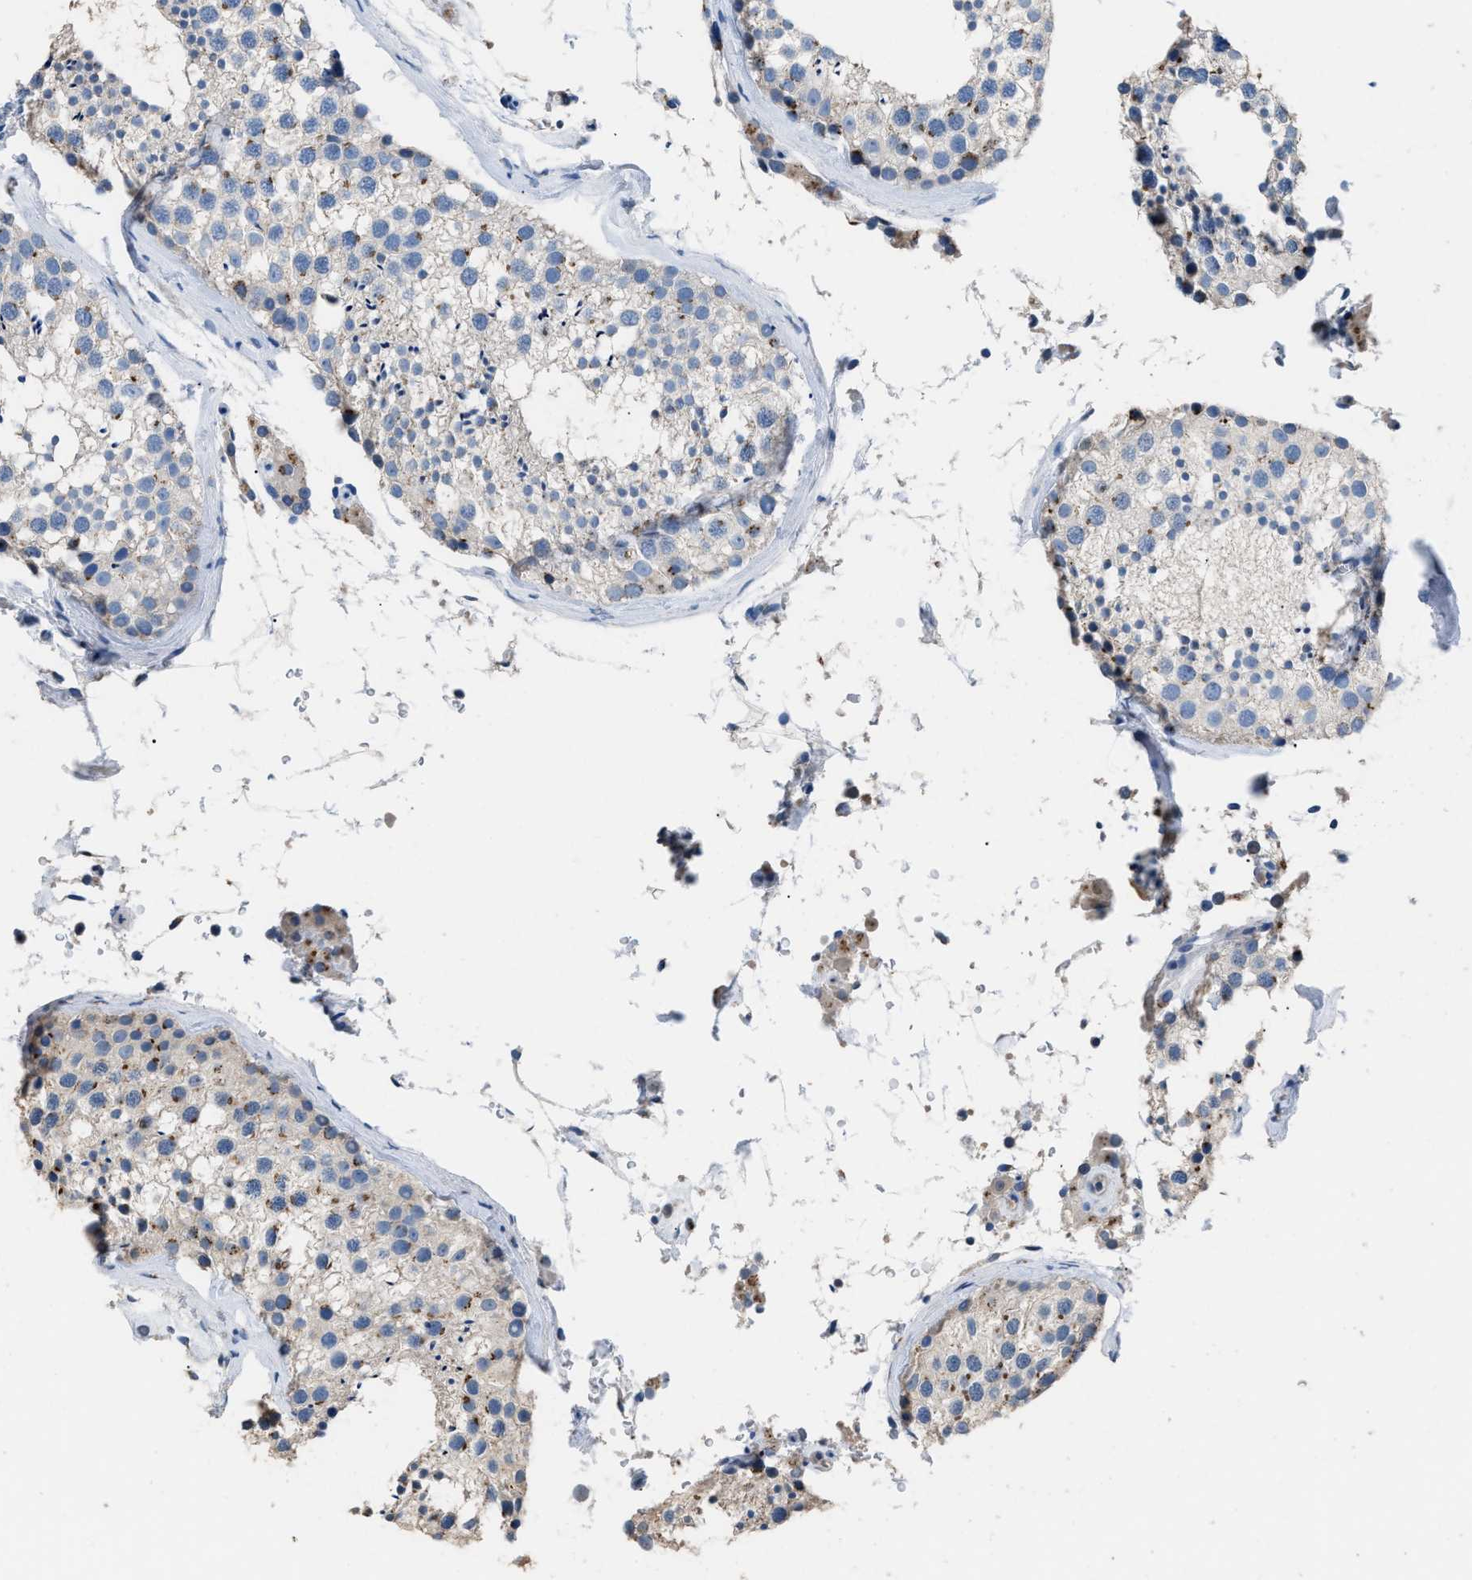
{"staining": {"intensity": "strong", "quantity": "<25%", "location": "cytoplasmic/membranous"}, "tissue": "testis", "cell_type": "Cells in seminiferous ducts", "image_type": "normal", "snomed": [{"axis": "morphology", "description": "Normal tissue, NOS"}, {"axis": "topography", "description": "Testis"}], "caption": "Immunohistochemistry (DAB) staining of benign testis displays strong cytoplasmic/membranous protein expression in about <25% of cells in seminiferous ducts.", "gene": "GOLM1", "patient": {"sex": "male", "age": 46}}